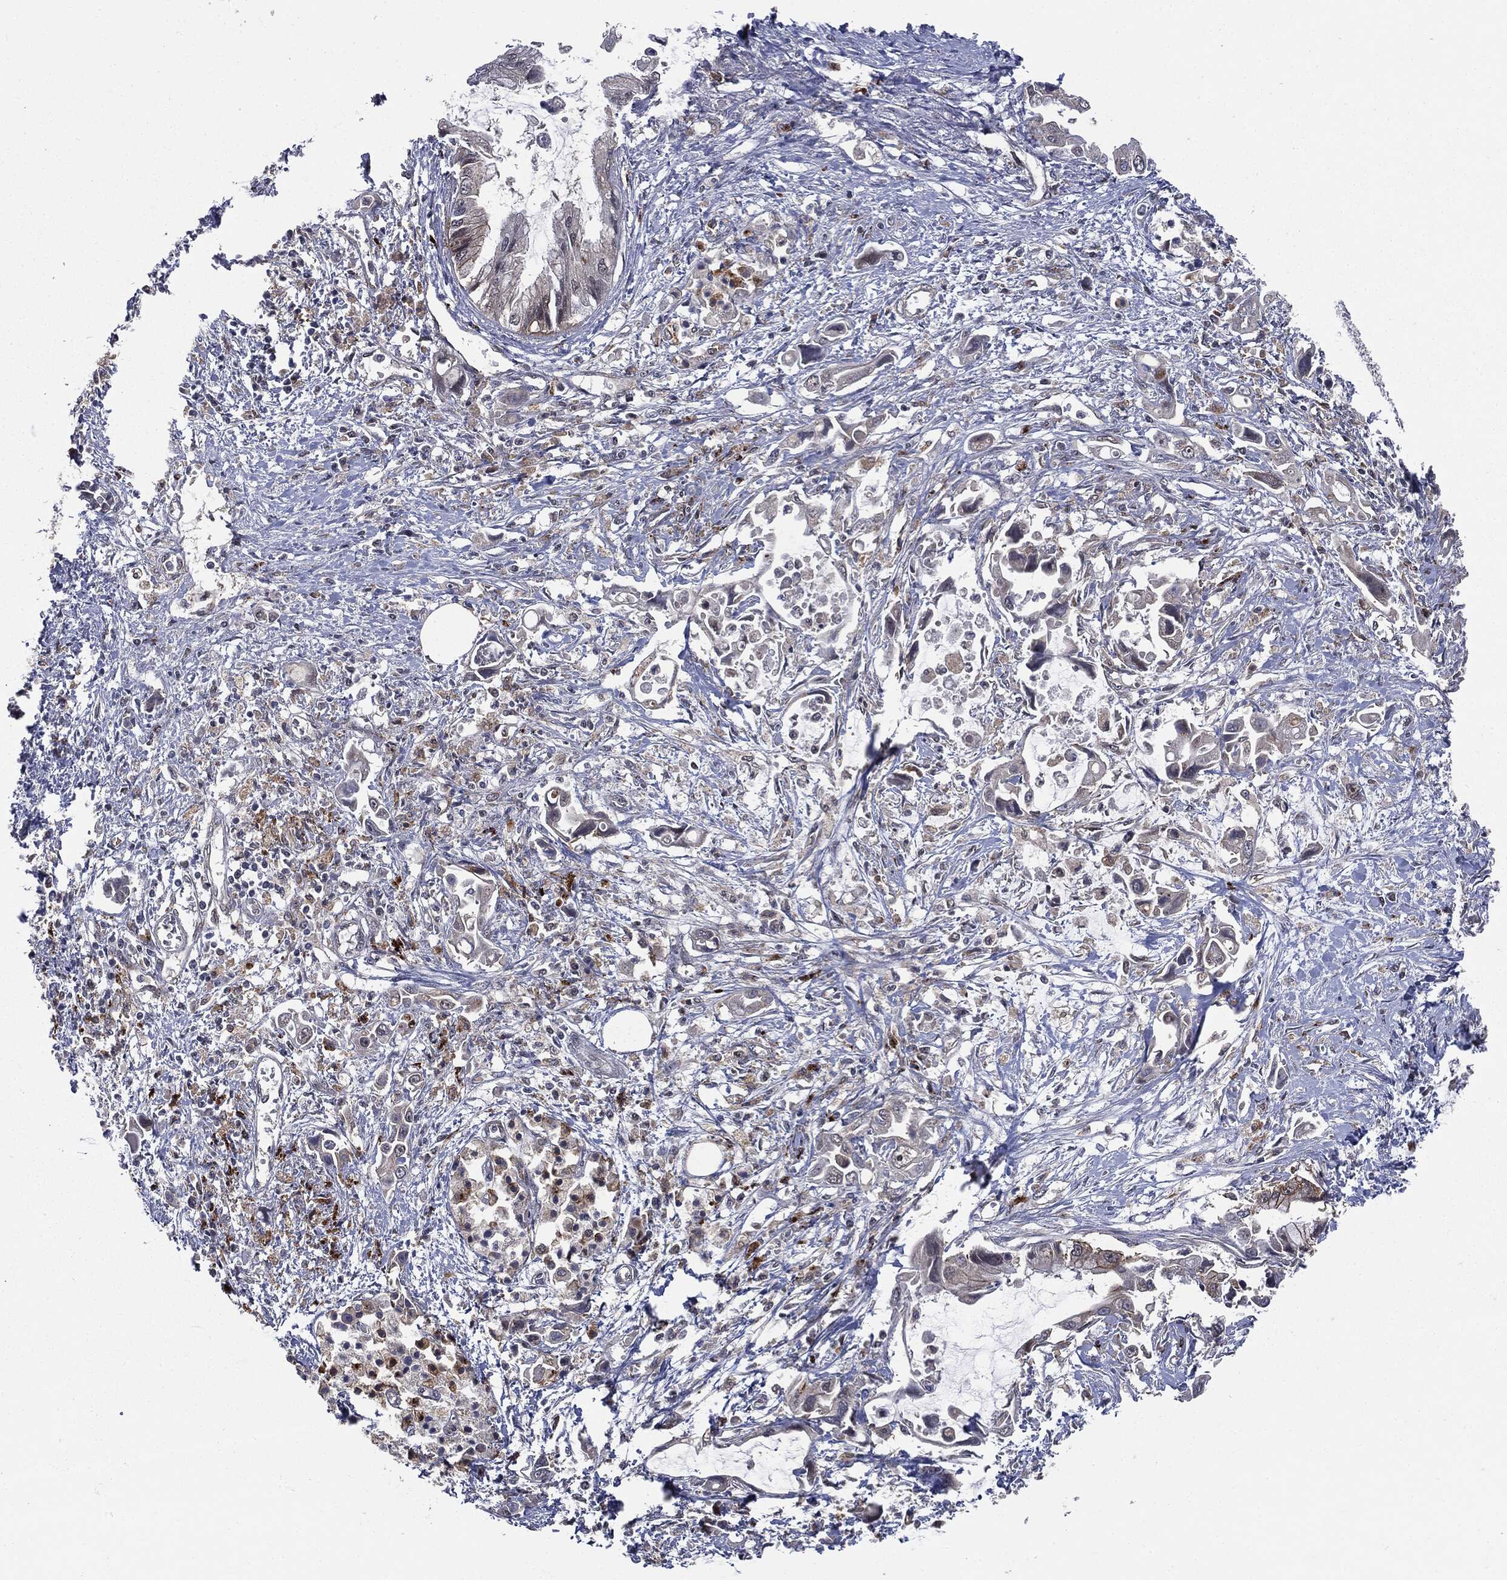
{"staining": {"intensity": "negative", "quantity": "none", "location": "none"}, "tissue": "pancreatic cancer", "cell_type": "Tumor cells", "image_type": "cancer", "snomed": [{"axis": "morphology", "description": "Adenocarcinoma, NOS"}, {"axis": "topography", "description": "Pancreas"}], "caption": "Pancreatic cancer was stained to show a protein in brown. There is no significant staining in tumor cells.", "gene": "TRMT1L", "patient": {"sex": "male", "age": 84}}